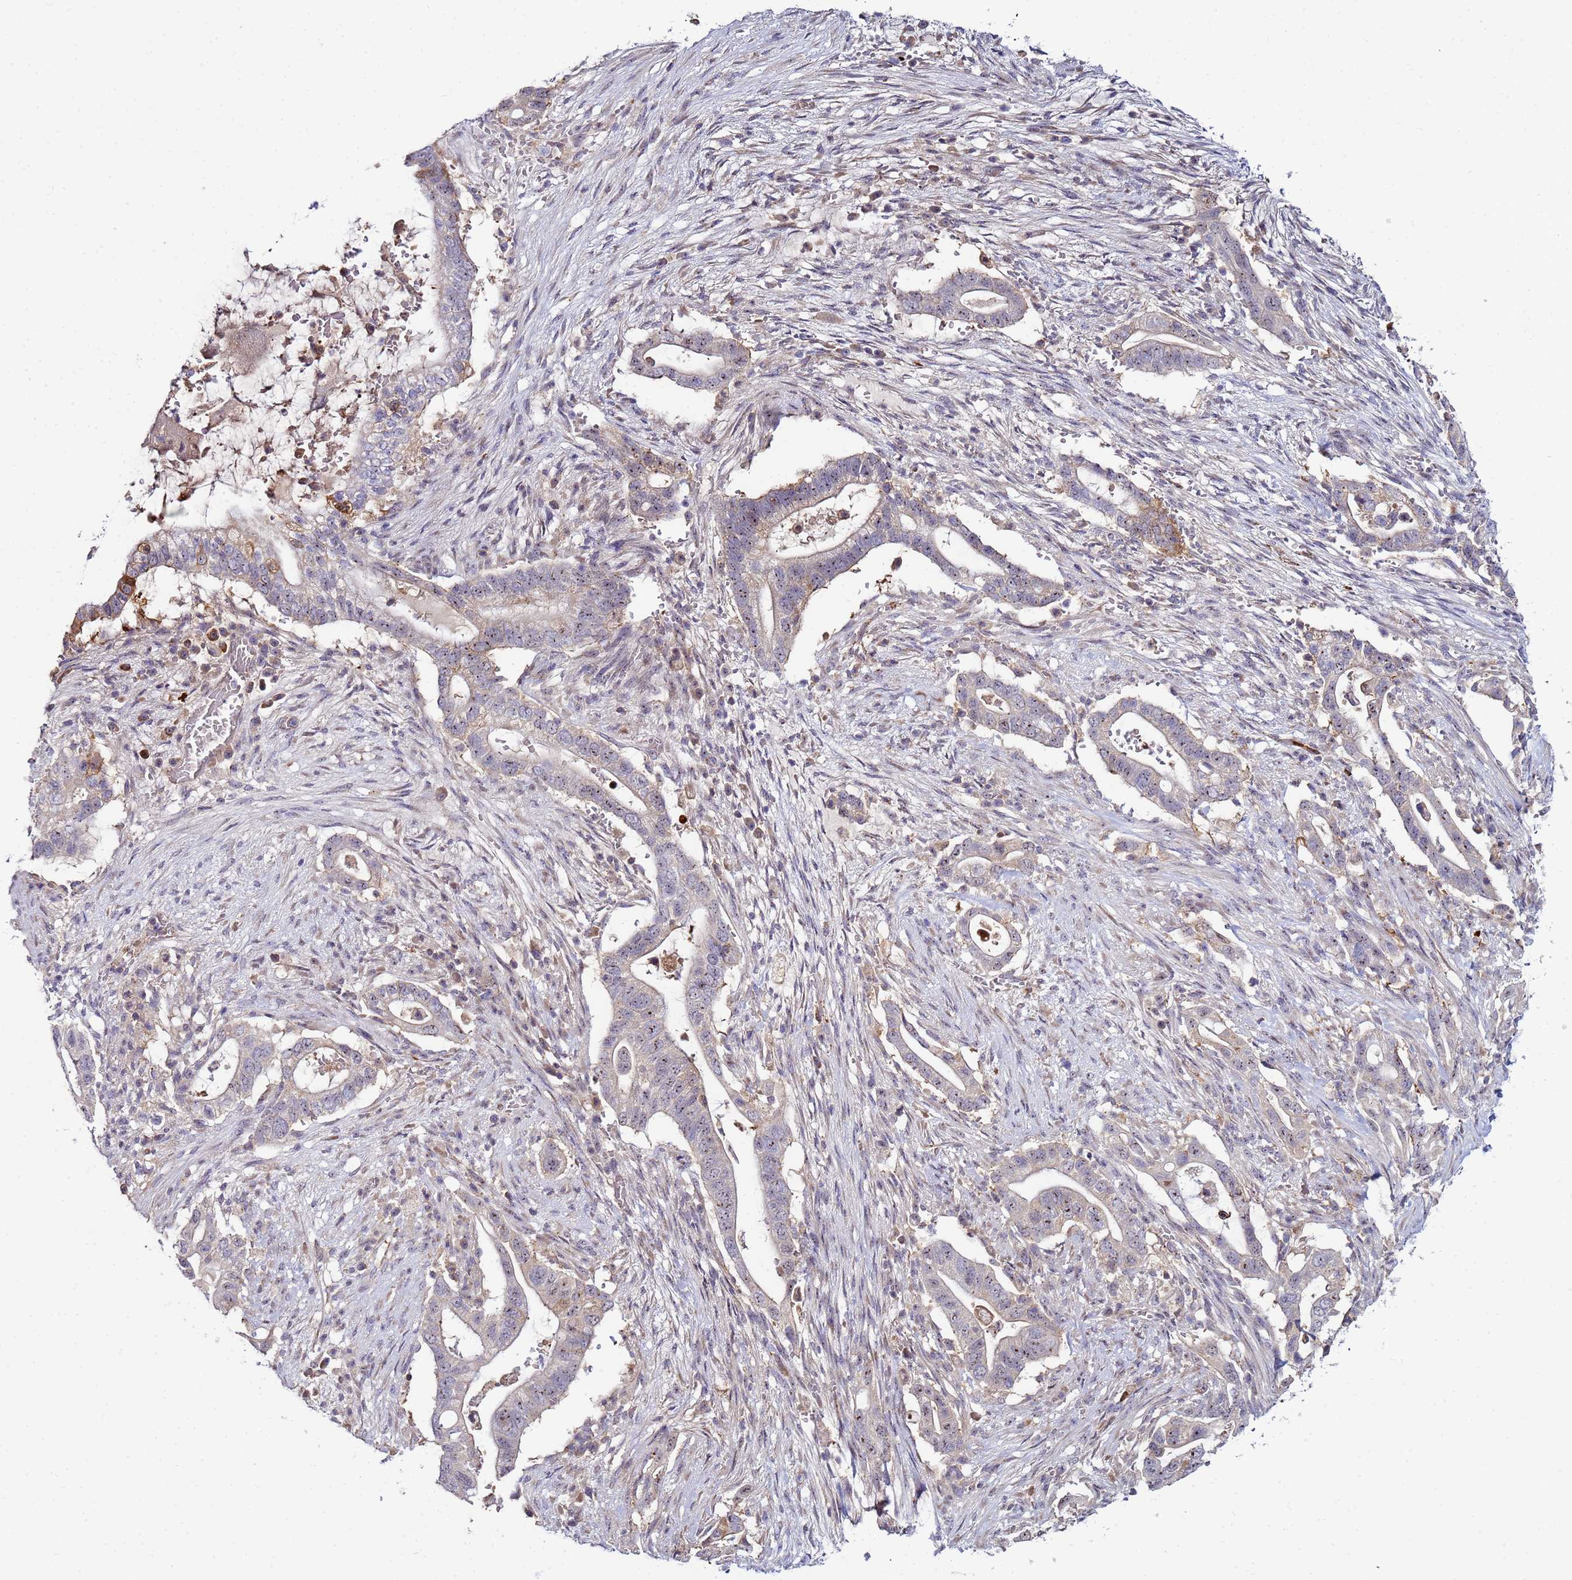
{"staining": {"intensity": "negative", "quantity": "none", "location": "none"}, "tissue": "pancreatic cancer", "cell_type": "Tumor cells", "image_type": "cancer", "snomed": [{"axis": "morphology", "description": "Adenocarcinoma, NOS"}, {"axis": "topography", "description": "Pancreas"}], "caption": "Immunohistochemistry photomicrograph of neoplastic tissue: adenocarcinoma (pancreatic) stained with DAB exhibits no significant protein staining in tumor cells.", "gene": "NOL8", "patient": {"sex": "female", "age": 72}}